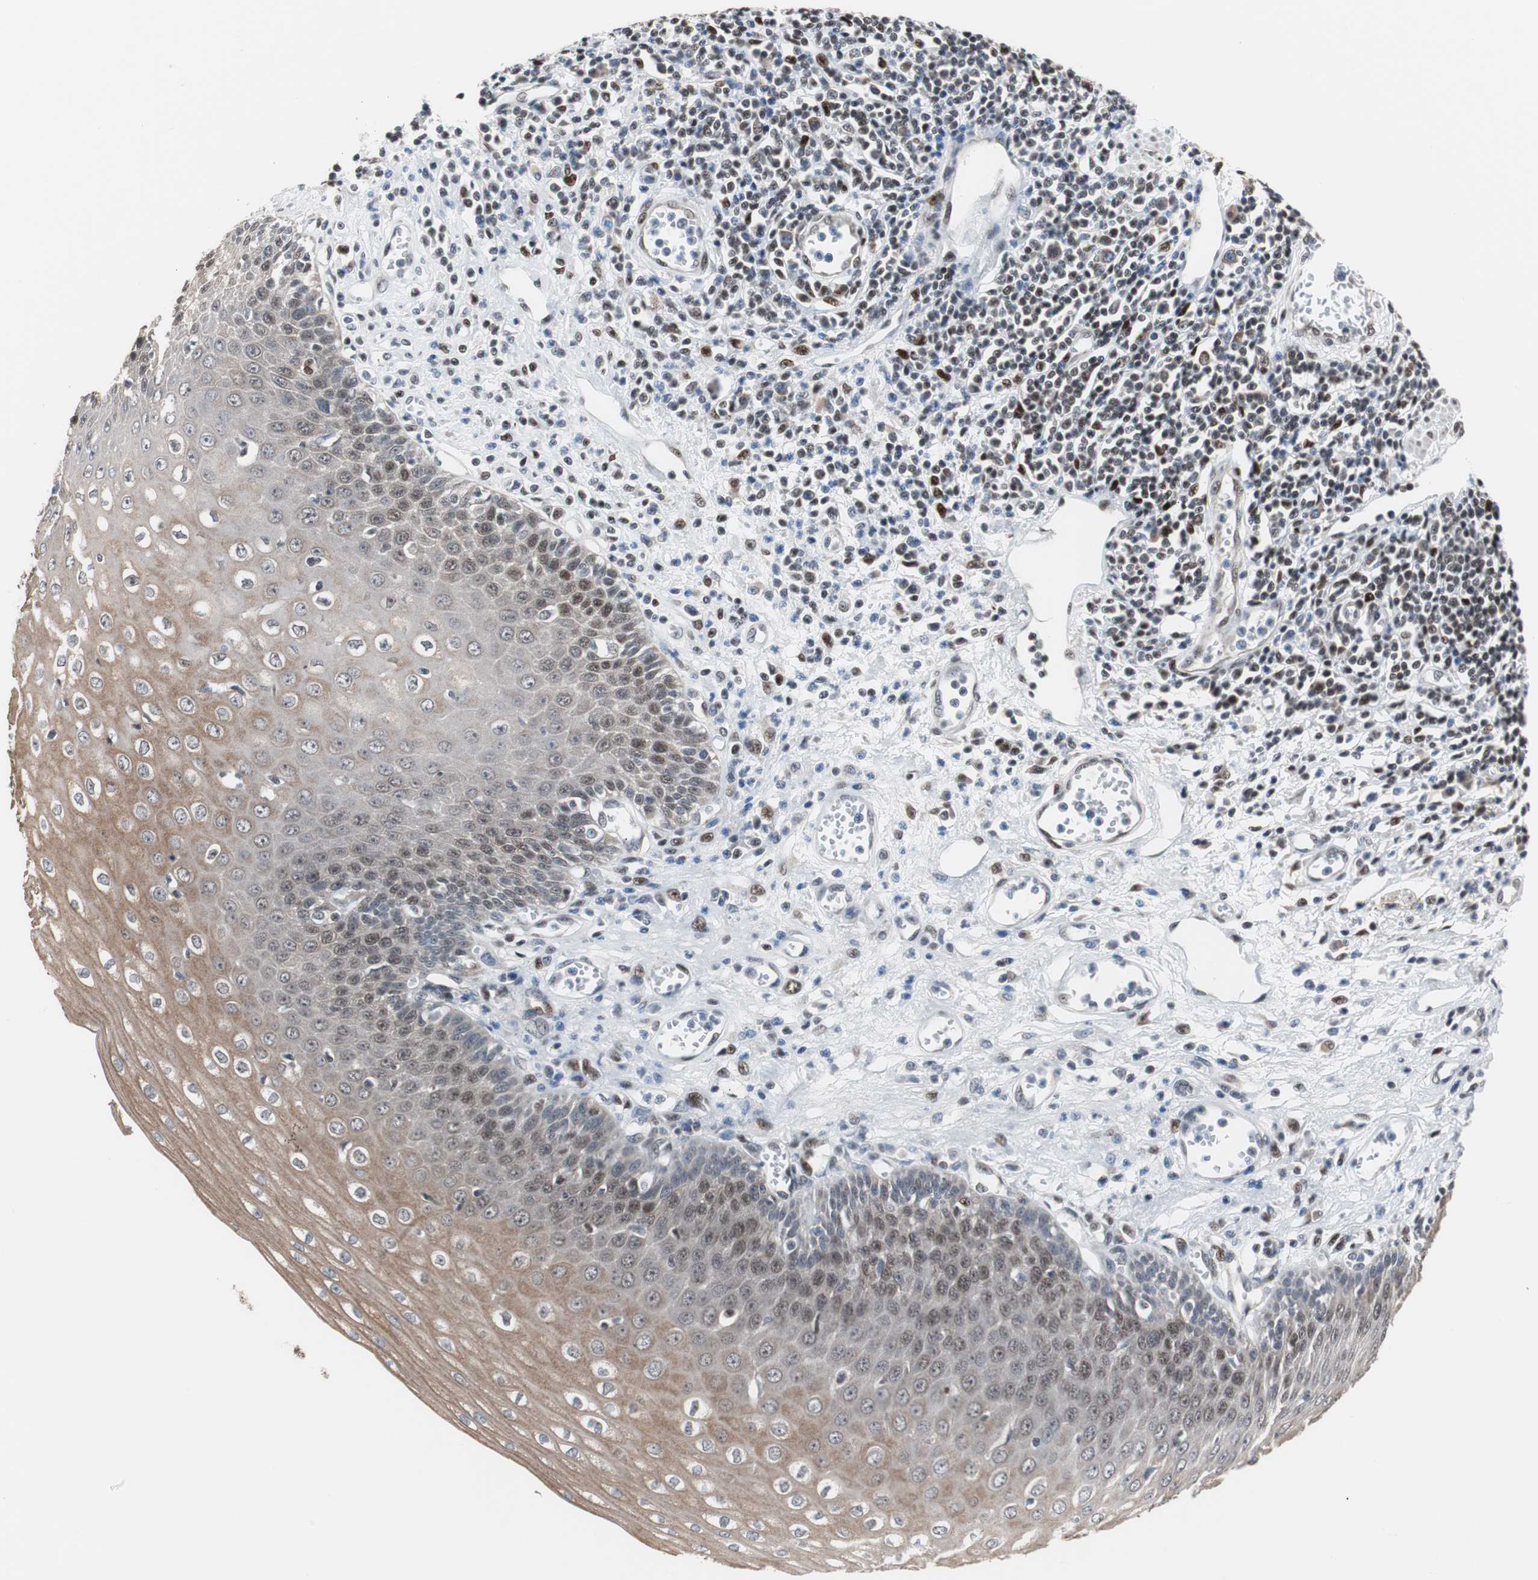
{"staining": {"intensity": "strong", "quantity": ">75%", "location": "cytoplasmic/membranous,nuclear"}, "tissue": "esophagus", "cell_type": "Squamous epithelial cells", "image_type": "normal", "snomed": [{"axis": "morphology", "description": "Normal tissue, NOS"}, {"axis": "morphology", "description": "Squamous cell carcinoma, NOS"}, {"axis": "topography", "description": "Esophagus"}], "caption": "Normal esophagus was stained to show a protein in brown. There is high levels of strong cytoplasmic/membranous,nuclear positivity in approximately >75% of squamous epithelial cells. The staining was performed using DAB (3,3'-diaminobenzidine), with brown indicating positive protein expression. Nuclei are stained blue with hematoxylin.", "gene": "ZHX2", "patient": {"sex": "male", "age": 65}}